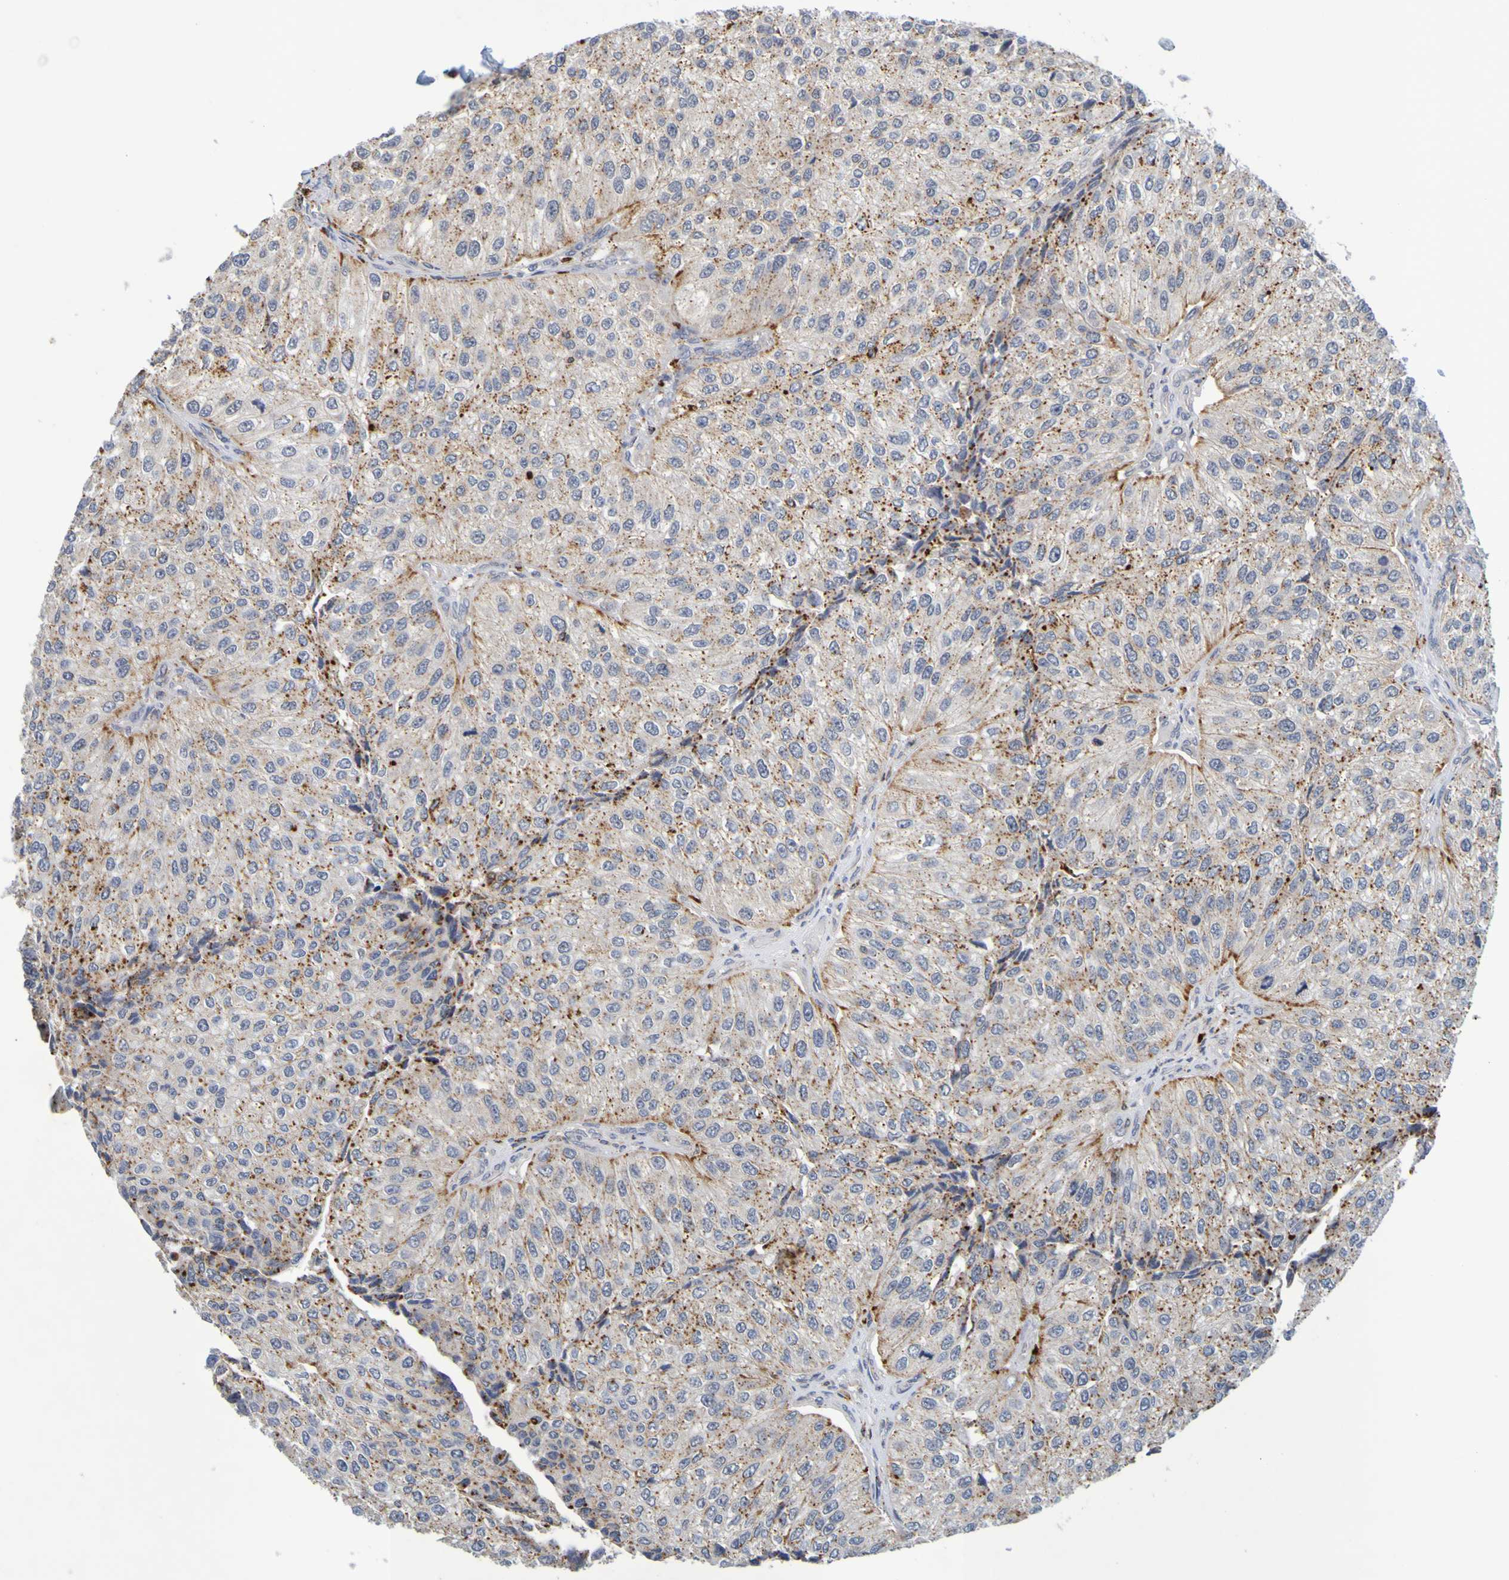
{"staining": {"intensity": "moderate", "quantity": "25%-75%", "location": "cytoplasmic/membranous"}, "tissue": "urothelial cancer", "cell_type": "Tumor cells", "image_type": "cancer", "snomed": [{"axis": "morphology", "description": "Urothelial carcinoma, High grade"}, {"axis": "topography", "description": "Kidney"}, {"axis": "topography", "description": "Urinary bladder"}], "caption": "DAB (3,3'-diaminobenzidine) immunohistochemical staining of urothelial carcinoma (high-grade) exhibits moderate cytoplasmic/membranous protein staining in approximately 25%-75% of tumor cells.", "gene": "TPH1", "patient": {"sex": "male", "age": 77}}